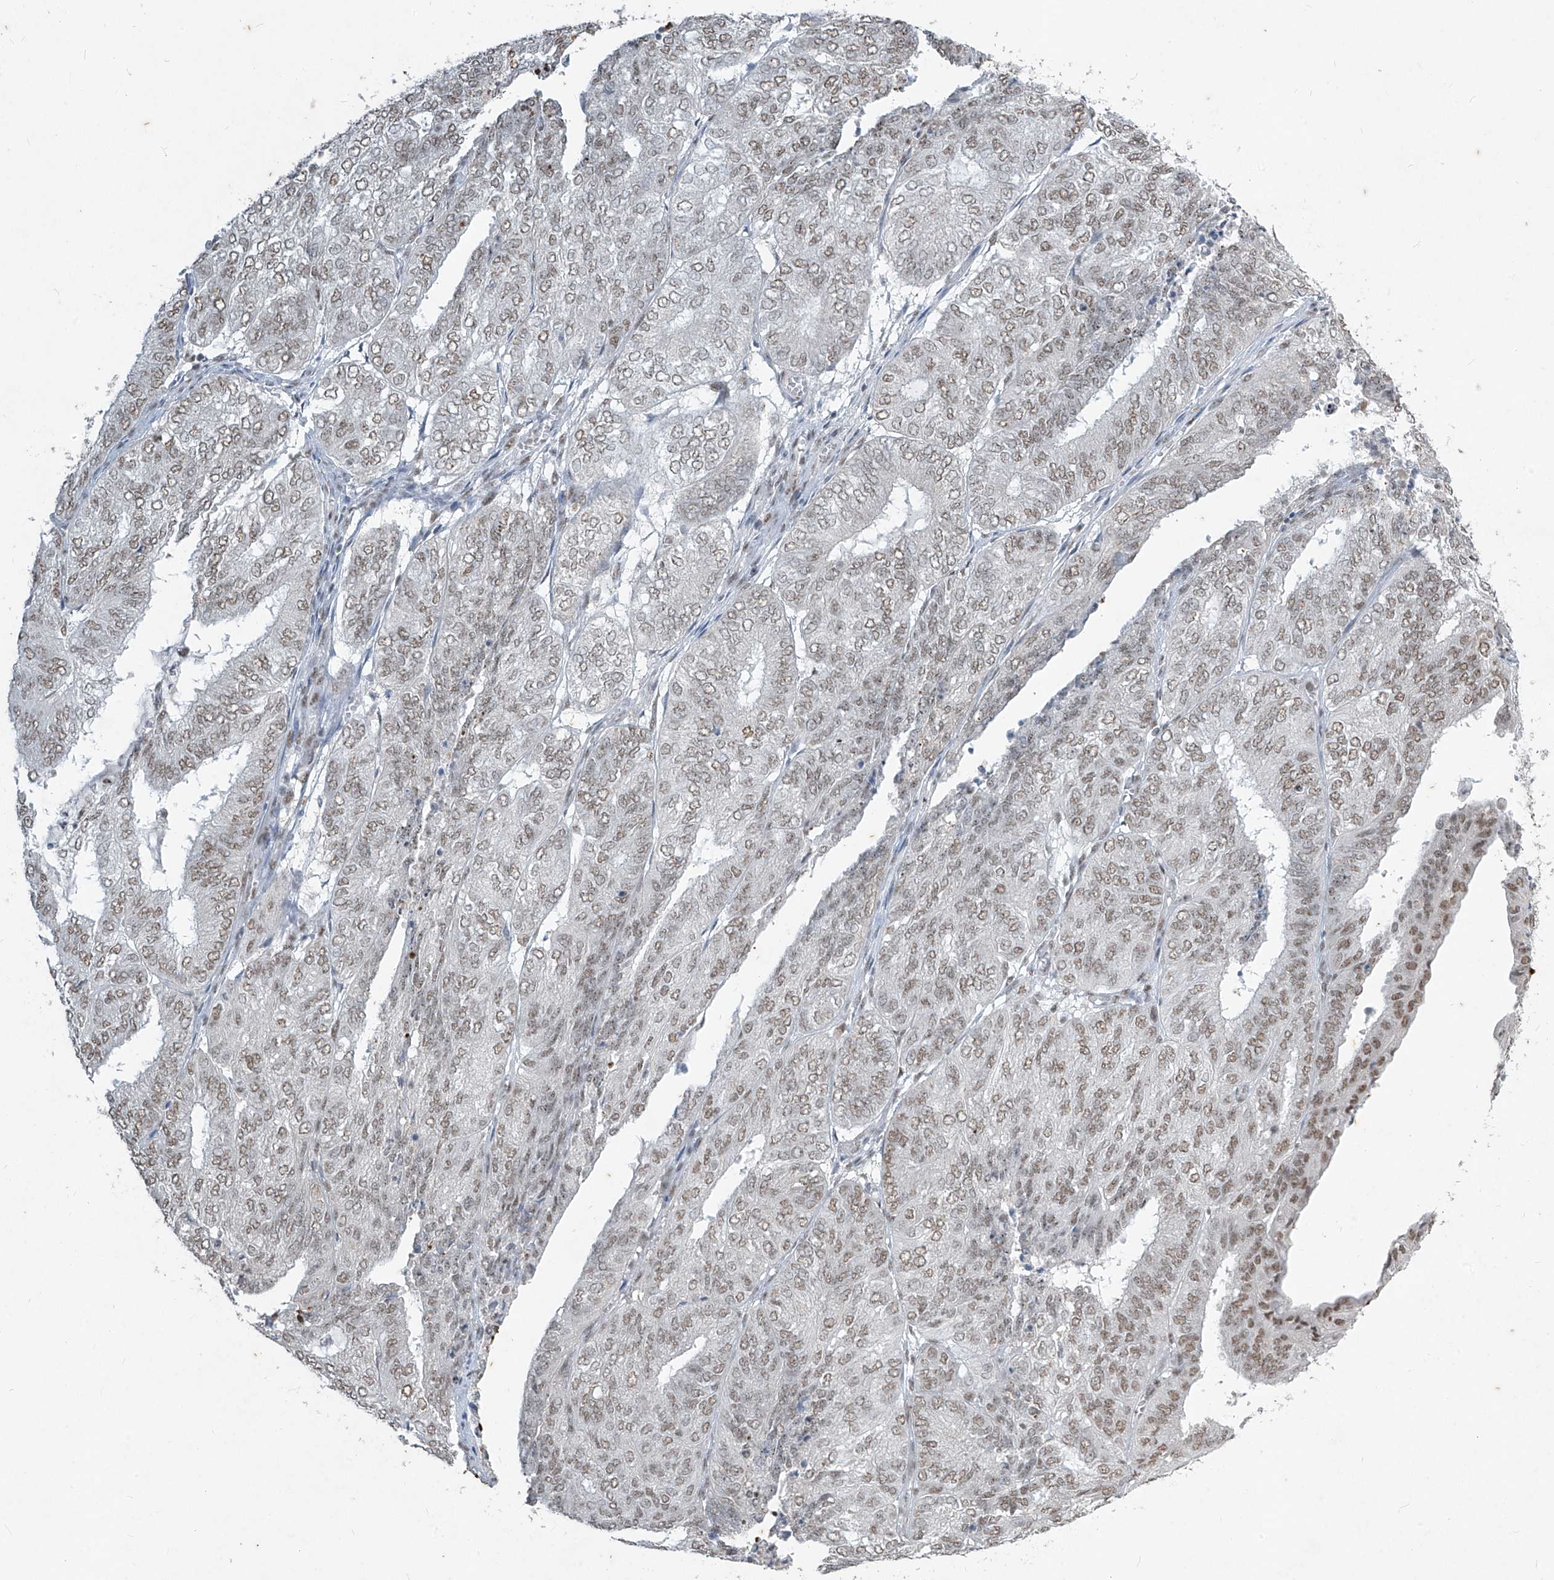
{"staining": {"intensity": "weak", "quantity": "25%-75%", "location": "nuclear"}, "tissue": "endometrial cancer", "cell_type": "Tumor cells", "image_type": "cancer", "snomed": [{"axis": "morphology", "description": "Adenocarcinoma, NOS"}, {"axis": "topography", "description": "Uterus"}], "caption": "A micrograph of human adenocarcinoma (endometrial) stained for a protein shows weak nuclear brown staining in tumor cells.", "gene": "TFEC", "patient": {"sex": "female", "age": 60}}